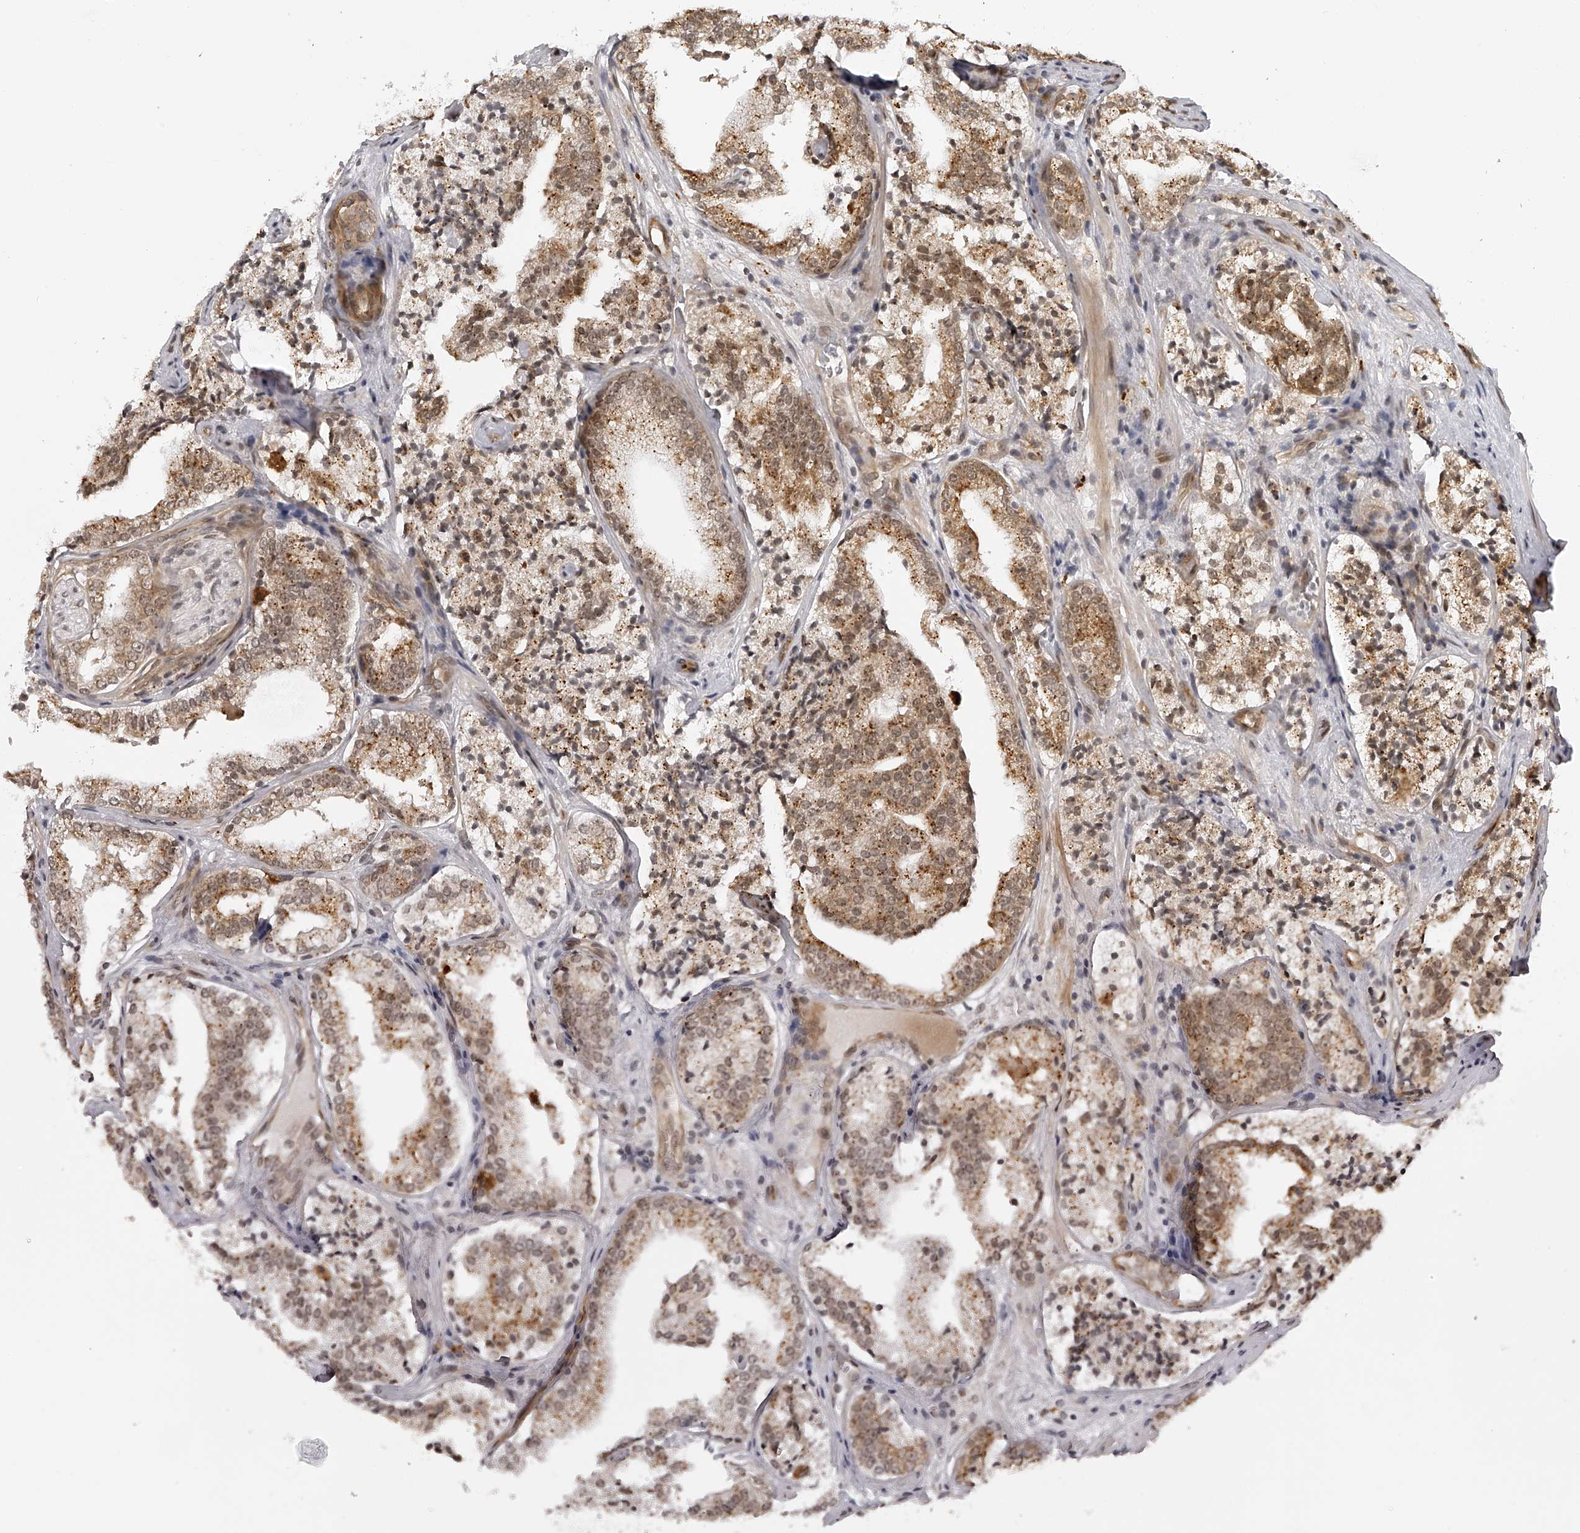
{"staining": {"intensity": "moderate", "quantity": ">75%", "location": "cytoplasmic/membranous,nuclear"}, "tissue": "prostate cancer", "cell_type": "Tumor cells", "image_type": "cancer", "snomed": [{"axis": "morphology", "description": "Adenocarcinoma, High grade"}, {"axis": "topography", "description": "Prostate"}], "caption": "Adenocarcinoma (high-grade) (prostate) stained with immunohistochemistry reveals moderate cytoplasmic/membranous and nuclear positivity in about >75% of tumor cells.", "gene": "ODF2L", "patient": {"sex": "male", "age": 57}}